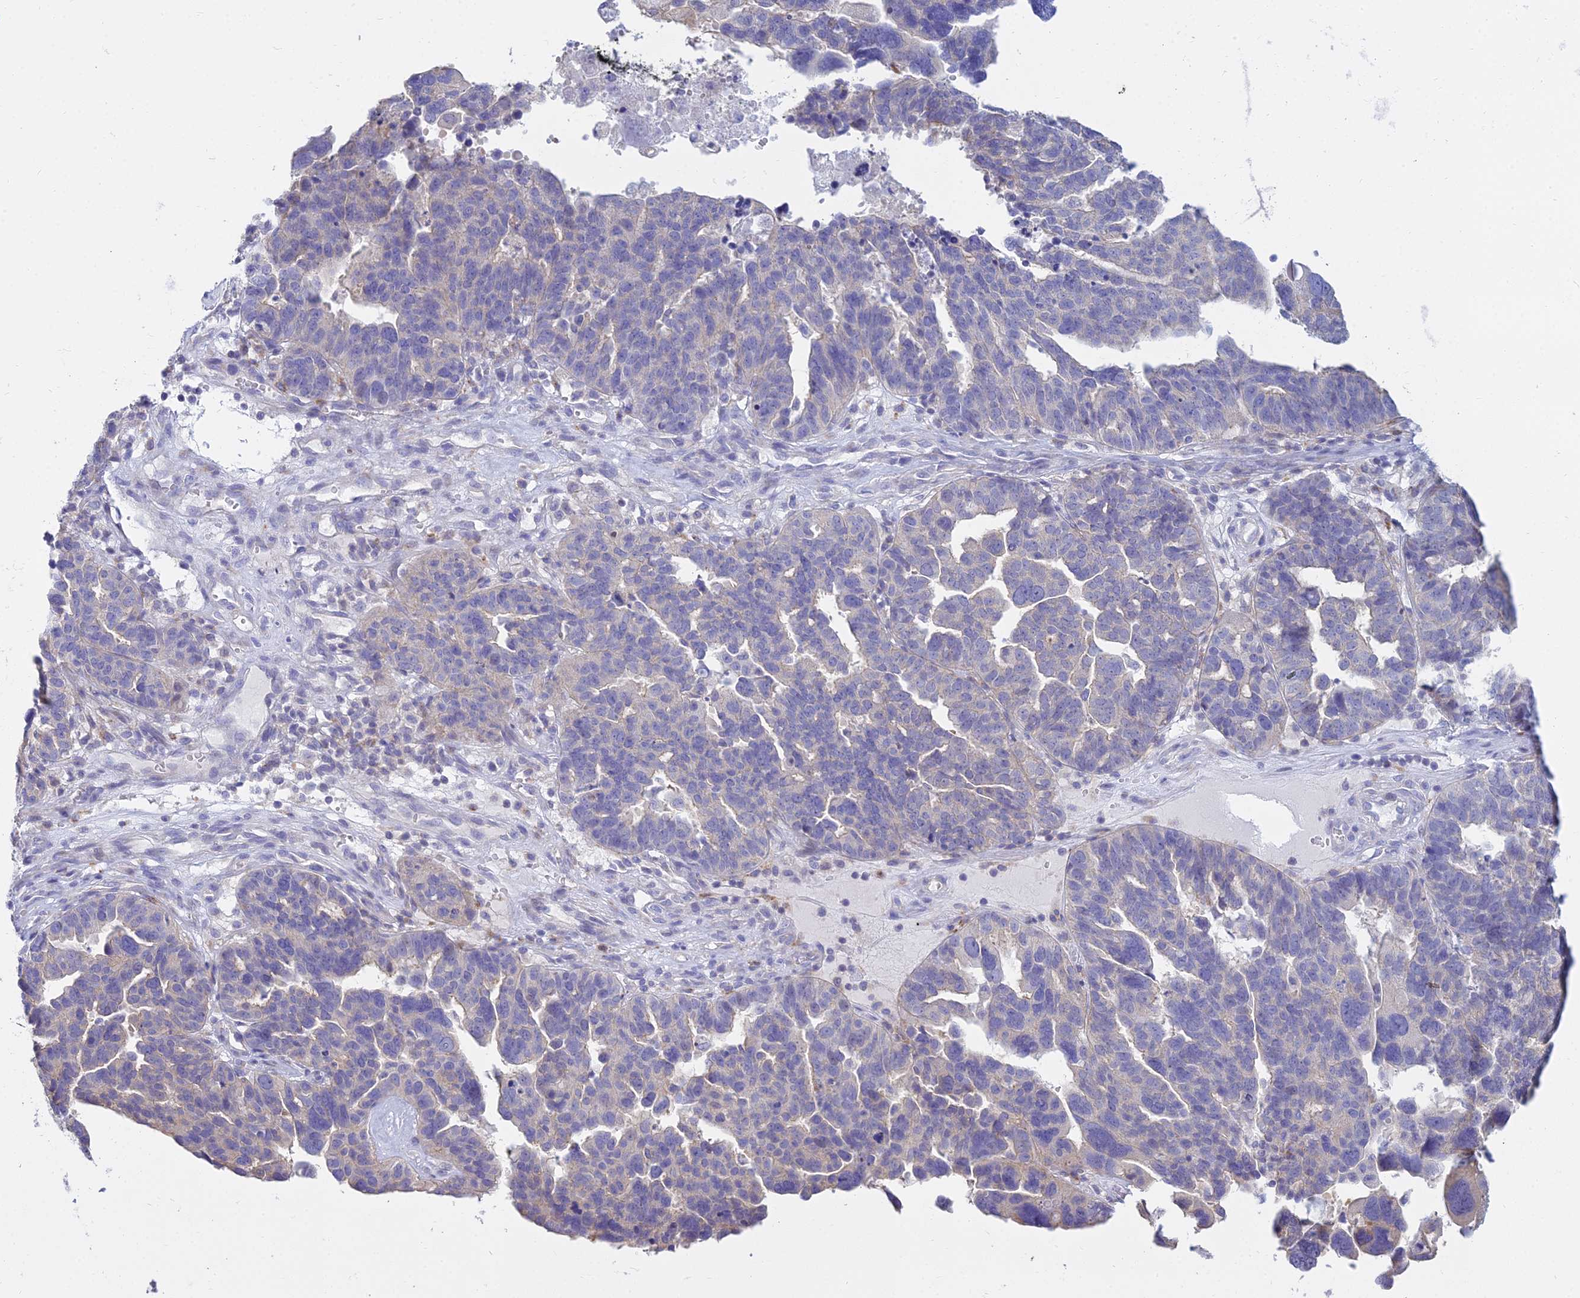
{"staining": {"intensity": "negative", "quantity": "none", "location": "none"}, "tissue": "ovarian cancer", "cell_type": "Tumor cells", "image_type": "cancer", "snomed": [{"axis": "morphology", "description": "Cystadenocarcinoma, serous, NOS"}, {"axis": "topography", "description": "Ovary"}], "caption": "A high-resolution image shows IHC staining of ovarian cancer, which shows no significant positivity in tumor cells.", "gene": "SMIM24", "patient": {"sex": "female", "age": 59}}